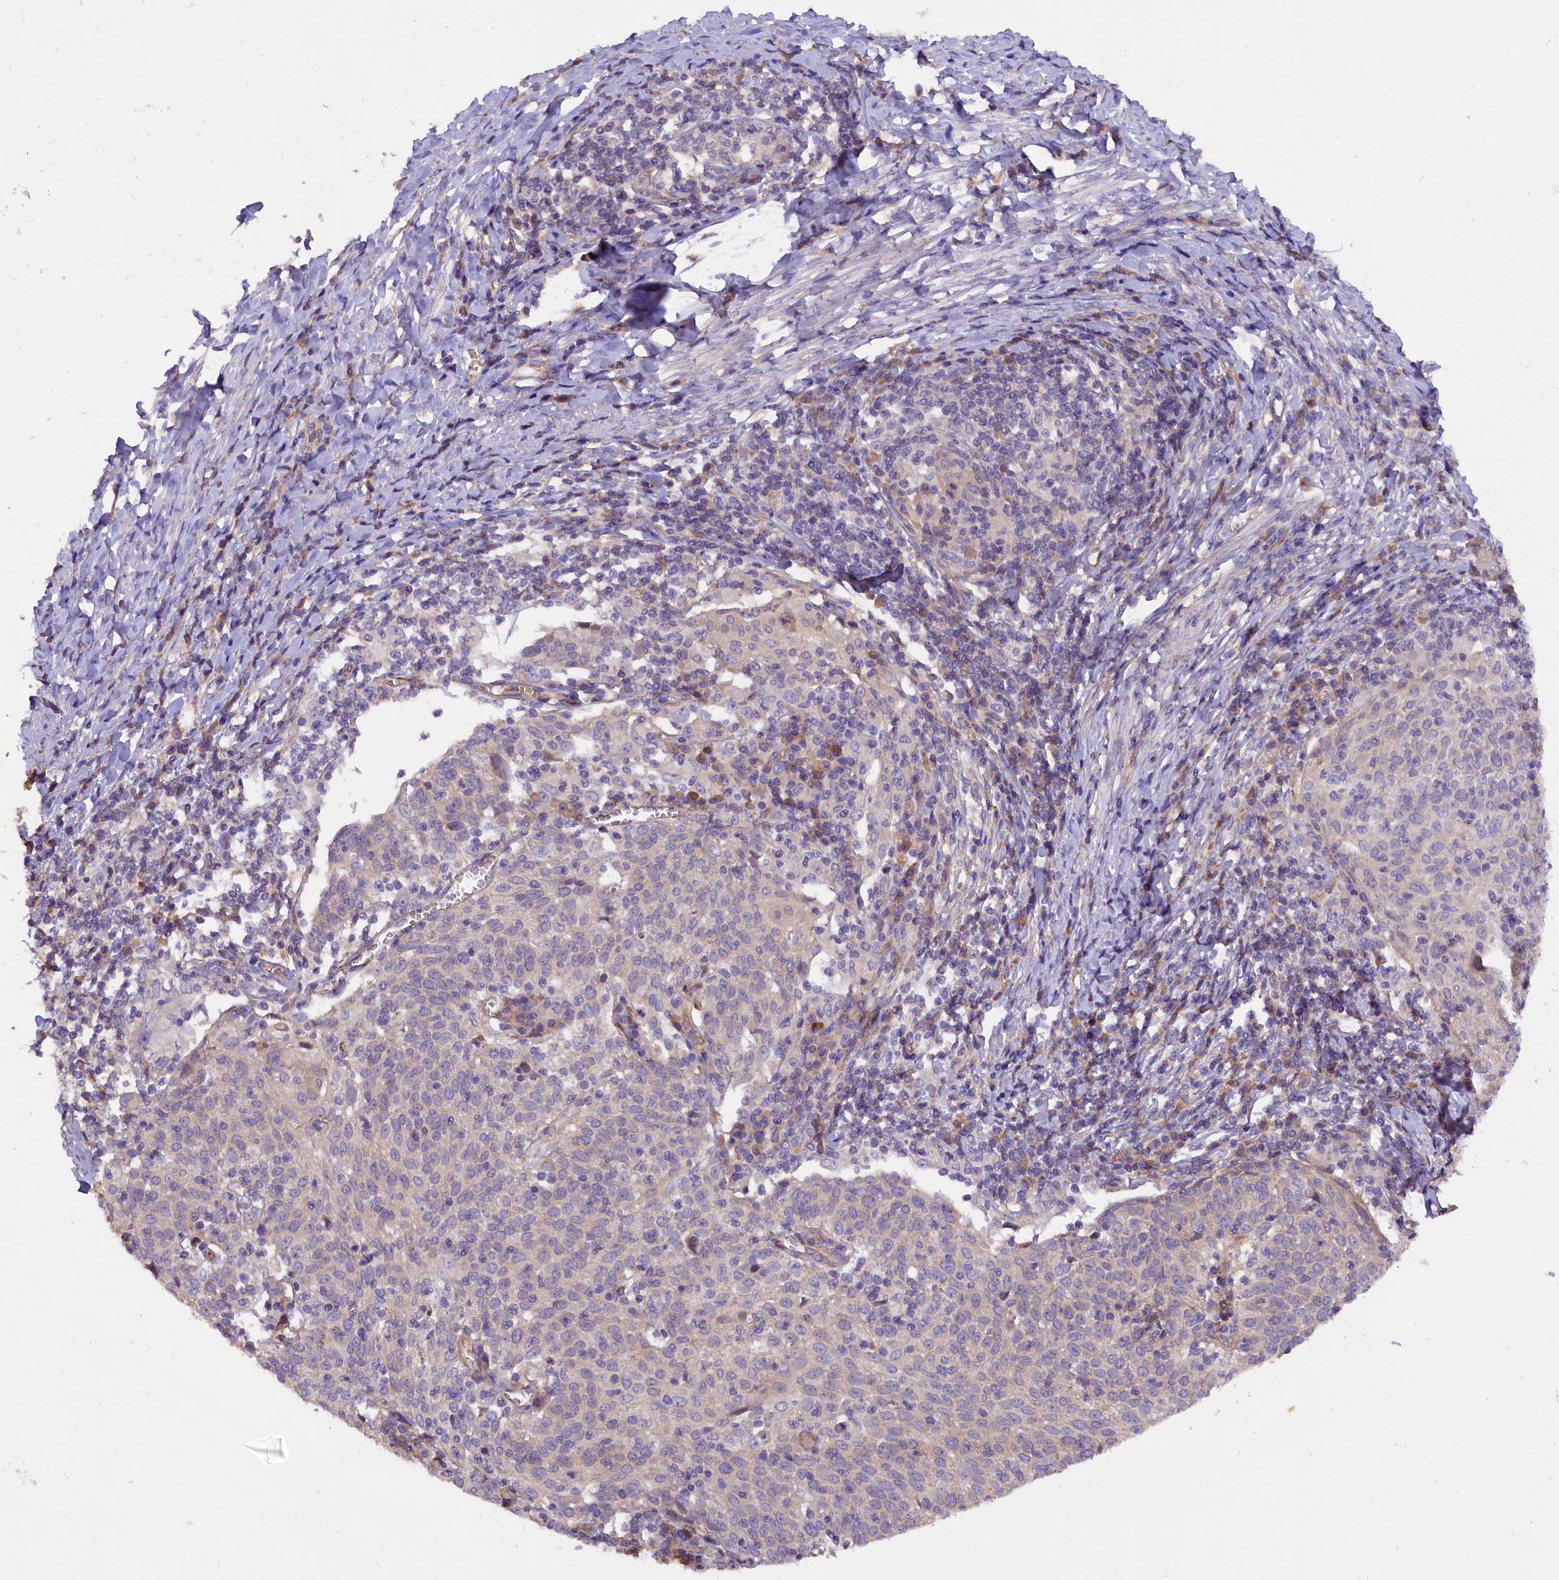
{"staining": {"intensity": "negative", "quantity": "none", "location": "none"}, "tissue": "cervical cancer", "cell_type": "Tumor cells", "image_type": "cancer", "snomed": [{"axis": "morphology", "description": "Squamous cell carcinoma, NOS"}, {"axis": "topography", "description": "Cervix"}], "caption": "Tumor cells show no significant protein staining in cervical squamous cell carcinoma.", "gene": "ERMARD", "patient": {"sex": "female", "age": 52}}